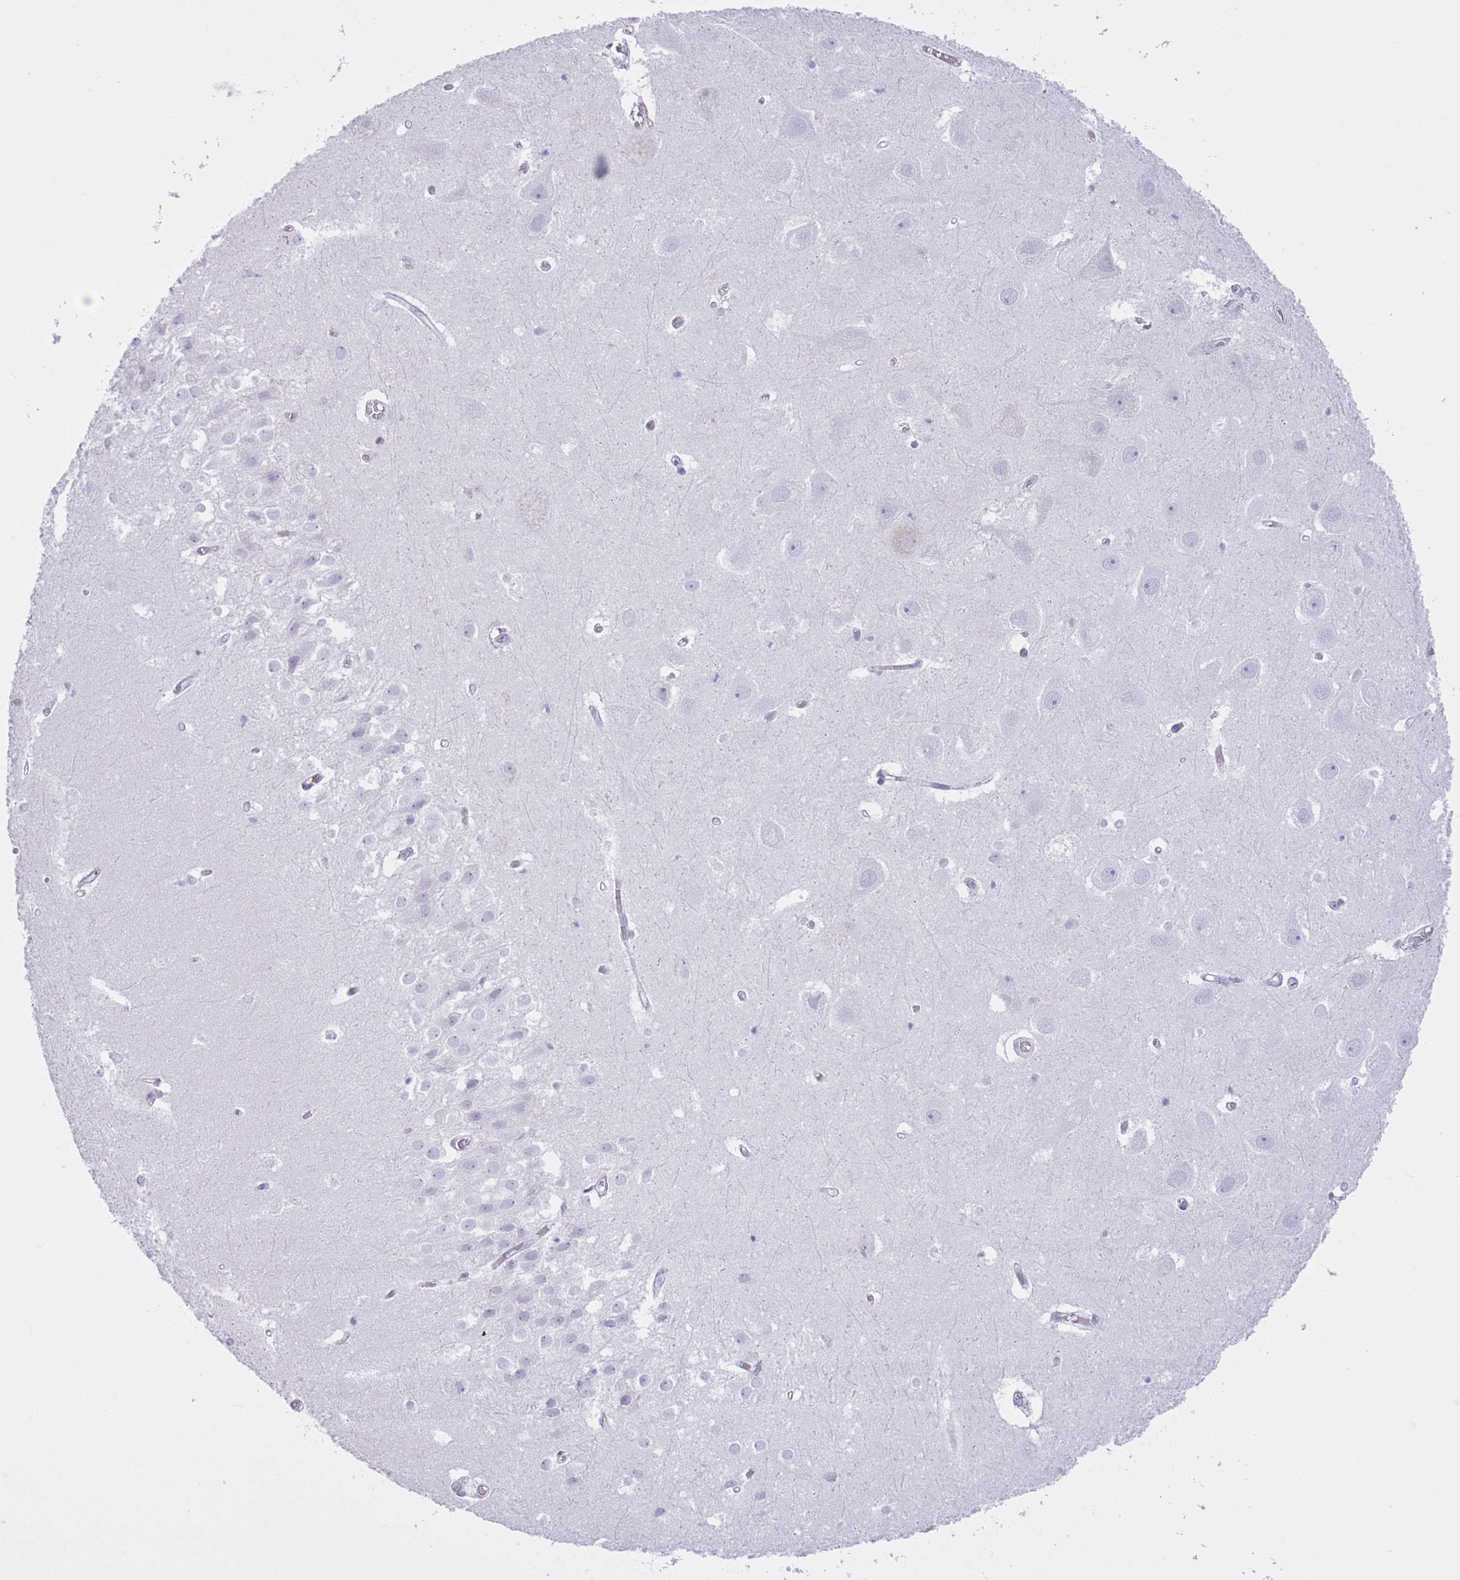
{"staining": {"intensity": "negative", "quantity": "none", "location": "none"}, "tissue": "hippocampus", "cell_type": "Glial cells", "image_type": "normal", "snomed": [{"axis": "morphology", "description": "Normal tissue, NOS"}, {"axis": "topography", "description": "Hippocampus"}], "caption": "DAB immunohistochemical staining of unremarkable human hippocampus reveals no significant expression in glial cells.", "gene": "AP3S1", "patient": {"sex": "female", "age": 52}}